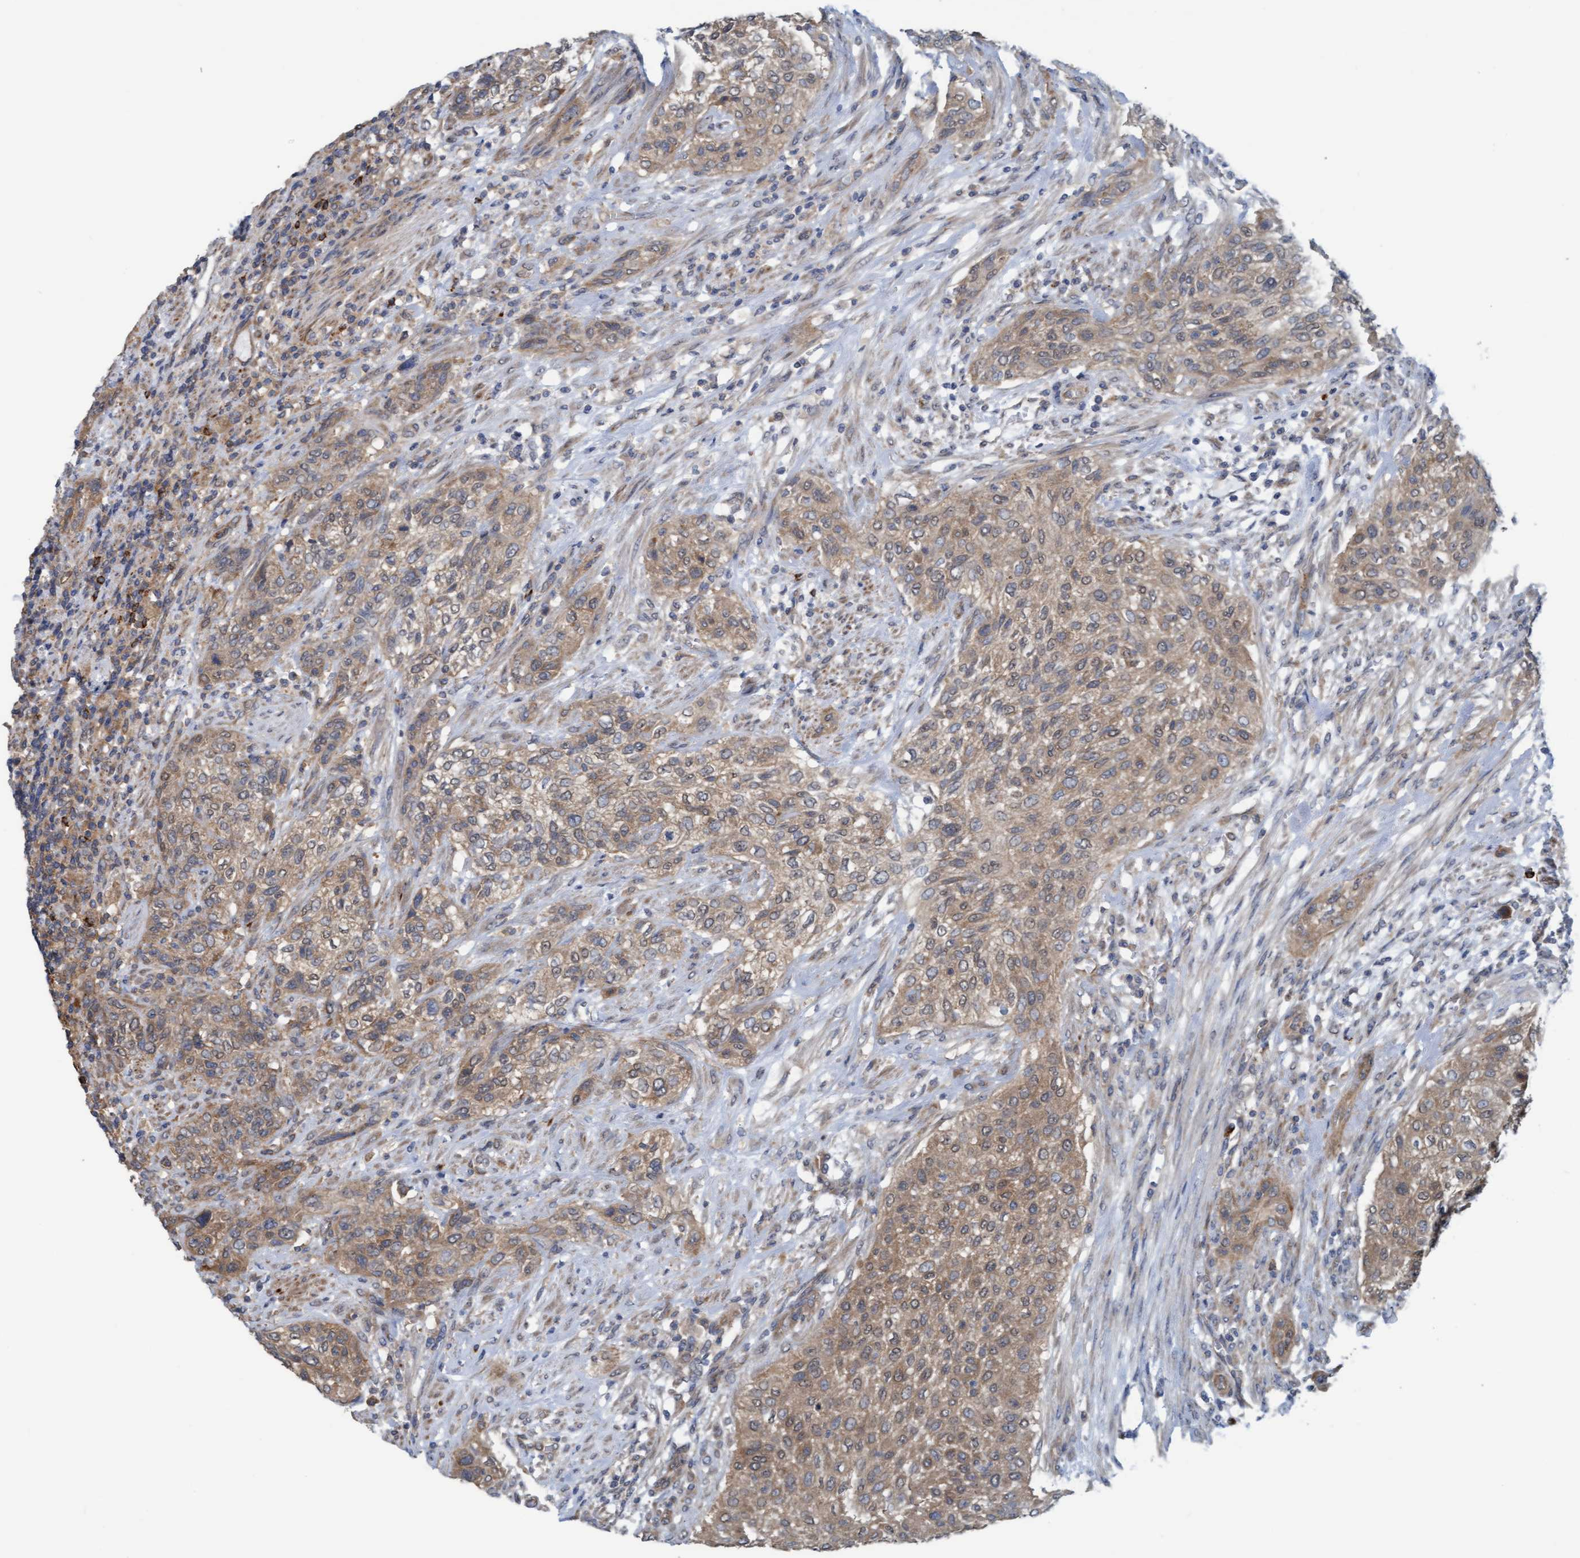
{"staining": {"intensity": "moderate", "quantity": ">75%", "location": "cytoplasmic/membranous"}, "tissue": "urothelial cancer", "cell_type": "Tumor cells", "image_type": "cancer", "snomed": [{"axis": "morphology", "description": "Urothelial carcinoma, Low grade"}, {"axis": "morphology", "description": "Urothelial carcinoma, High grade"}, {"axis": "topography", "description": "Urinary bladder"}], "caption": "Immunohistochemical staining of urothelial cancer demonstrates moderate cytoplasmic/membranous protein staining in about >75% of tumor cells. (DAB = brown stain, brightfield microscopy at high magnification).", "gene": "LRSAM1", "patient": {"sex": "male", "age": 35}}